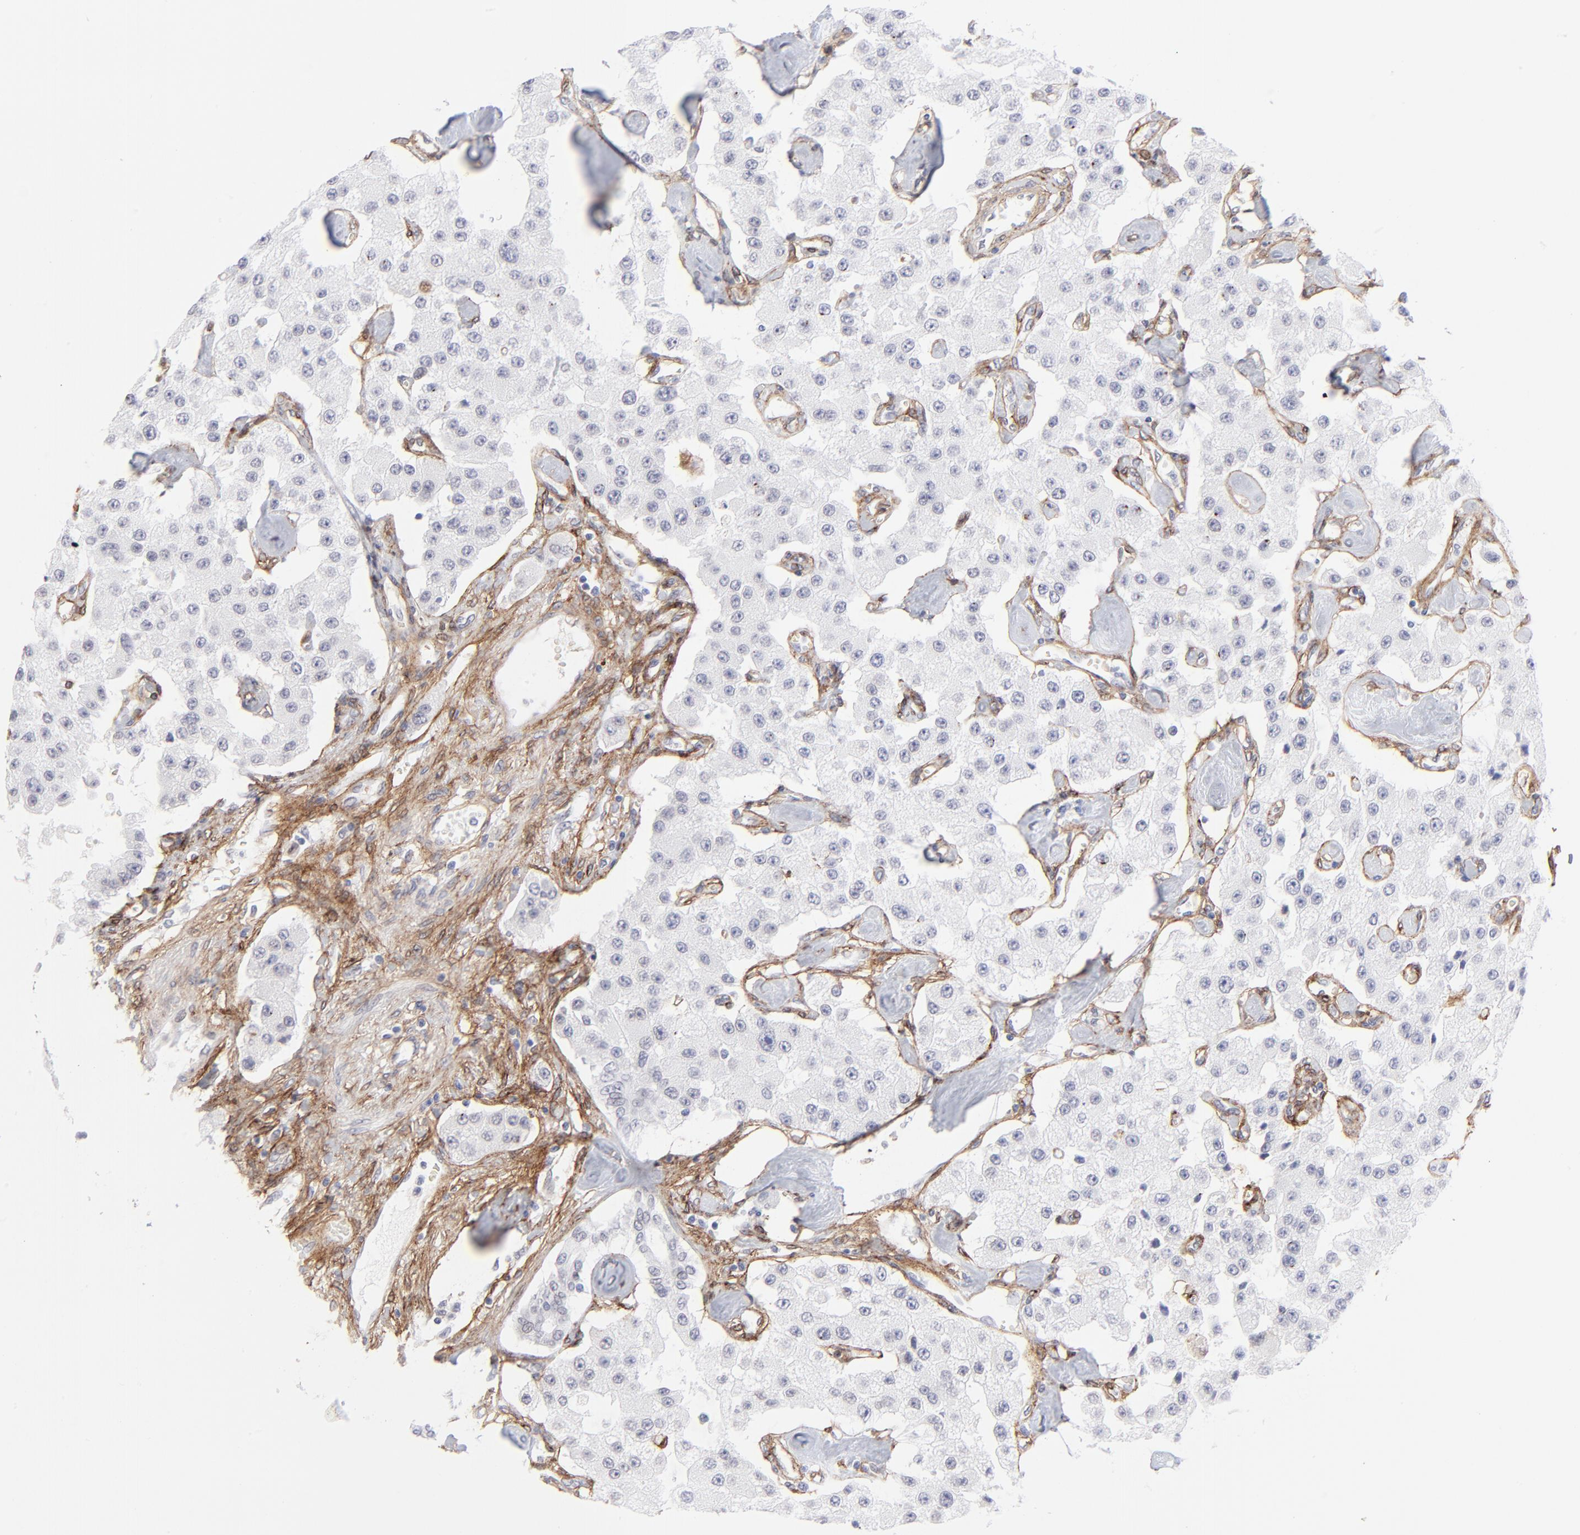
{"staining": {"intensity": "negative", "quantity": "none", "location": "none"}, "tissue": "carcinoid", "cell_type": "Tumor cells", "image_type": "cancer", "snomed": [{"axis": "morphology", "description": "Carcinoid, malignant, NOS"}, {"axis": "topography", "description": "Pancreas"}], "caption": "The immunohistochemistry micrograph has no significant staining in tumor cells of carcinoid tissue.", "gene": "PDGFRB", "patient": {"sex": "male", "age": 41}}